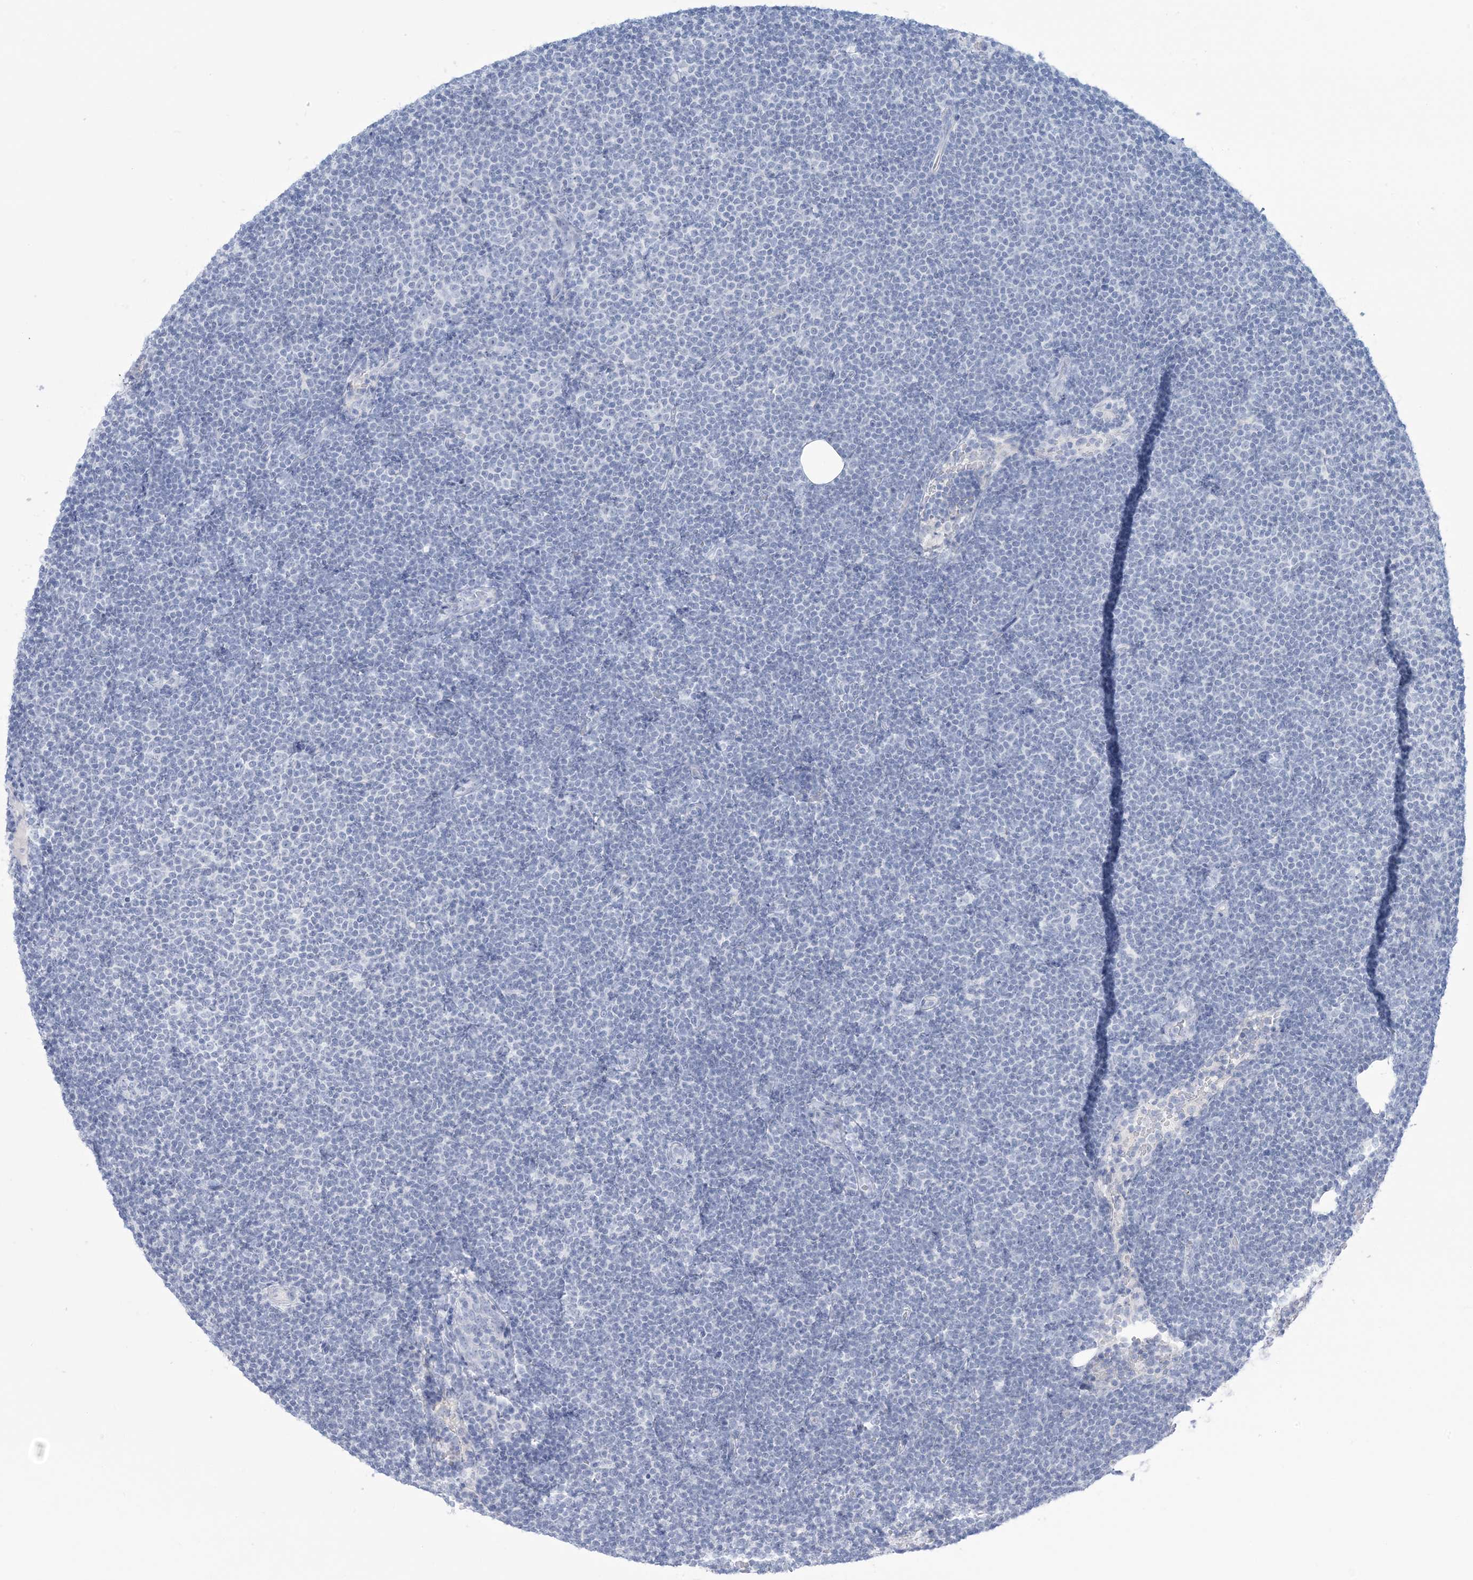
{"staining": {"intensity": "negative", "quantity": "none", "location": "none"}, "tissue": "lymphoma", "cell_type": "Tumor cells", "image_type": "cancer", "snomed": [{"axis": "morphology", "description": "Malignant lymphoma, non-Hodgkin's type, Low grade"}, {"axis": "topography", "description": "Lymph node"}], "caption": "Micrograph shows no protein expression in tumor cells of lymphoma tissue. (Stains: DAB (3,3'-diaminobenzidine) immunohistochemistry with hematoxylin counter stain, Microscopy: brightfield microscopy at high magnification).", "gene": "AGXT", "patient": {"sex": "female", "age": 53}}